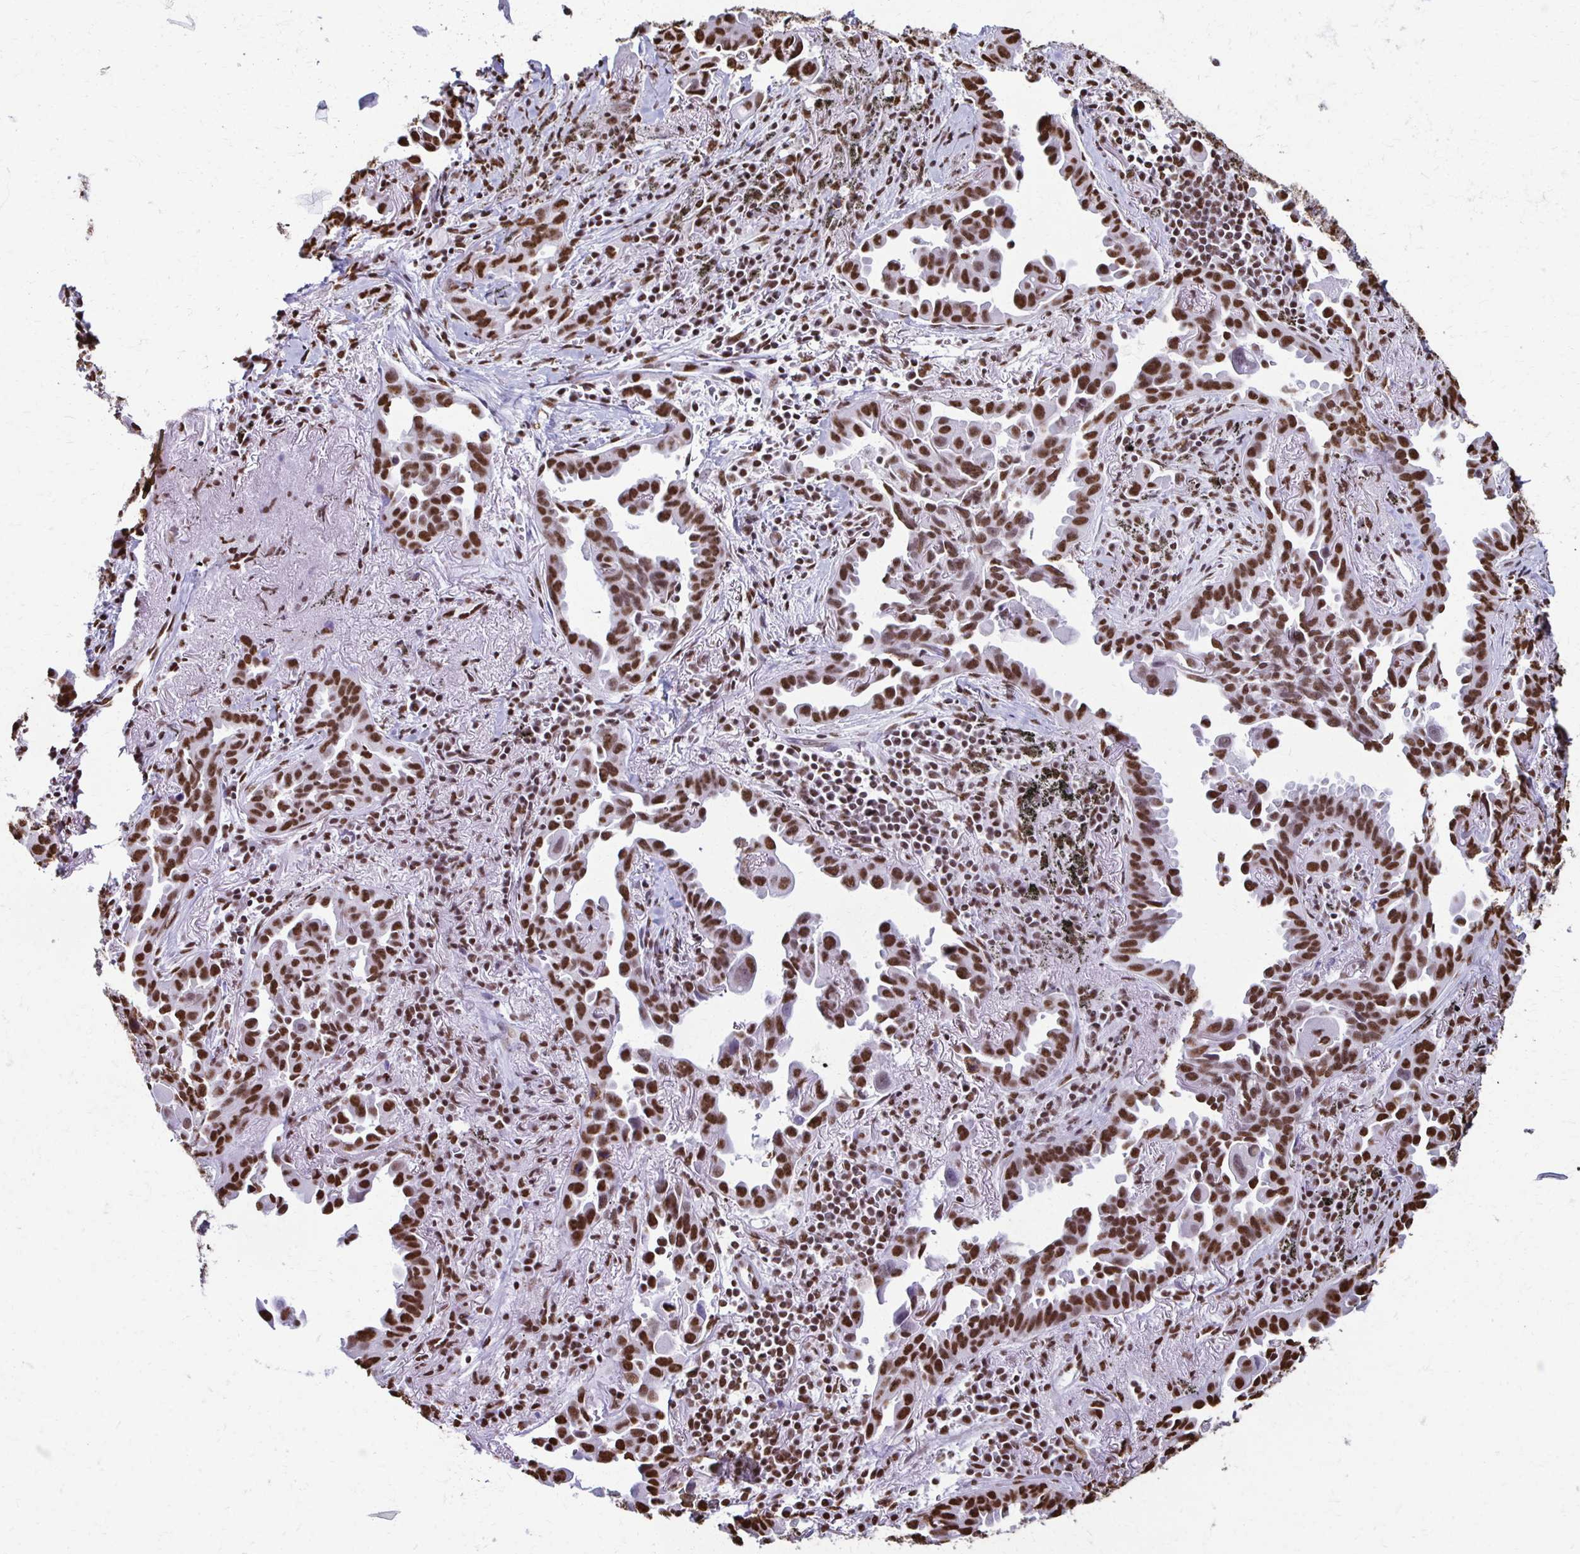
{"staining": {"intensity": "strong", "quantity": ">75%", "location": "nuclear"}, "tissue": "lung cancer", "cell_type": "Tumor cells", "image_type": "cancer", "snomed": [{"axis": "morphology", "description": "Adenocarcinoma, NOS"}, {"axis": "topography", "description": "Lung"}], "caption": "Protein staining reveals strong nuclear staining in approximately >75% of tumor cells in lung adenocarcinoma. (DAB (3,3'-diaminobenzidine) IHC with brightfield microscopy, high magnification).", "gene": "NONO", "patient": {"sex": "male", "age": 68}}